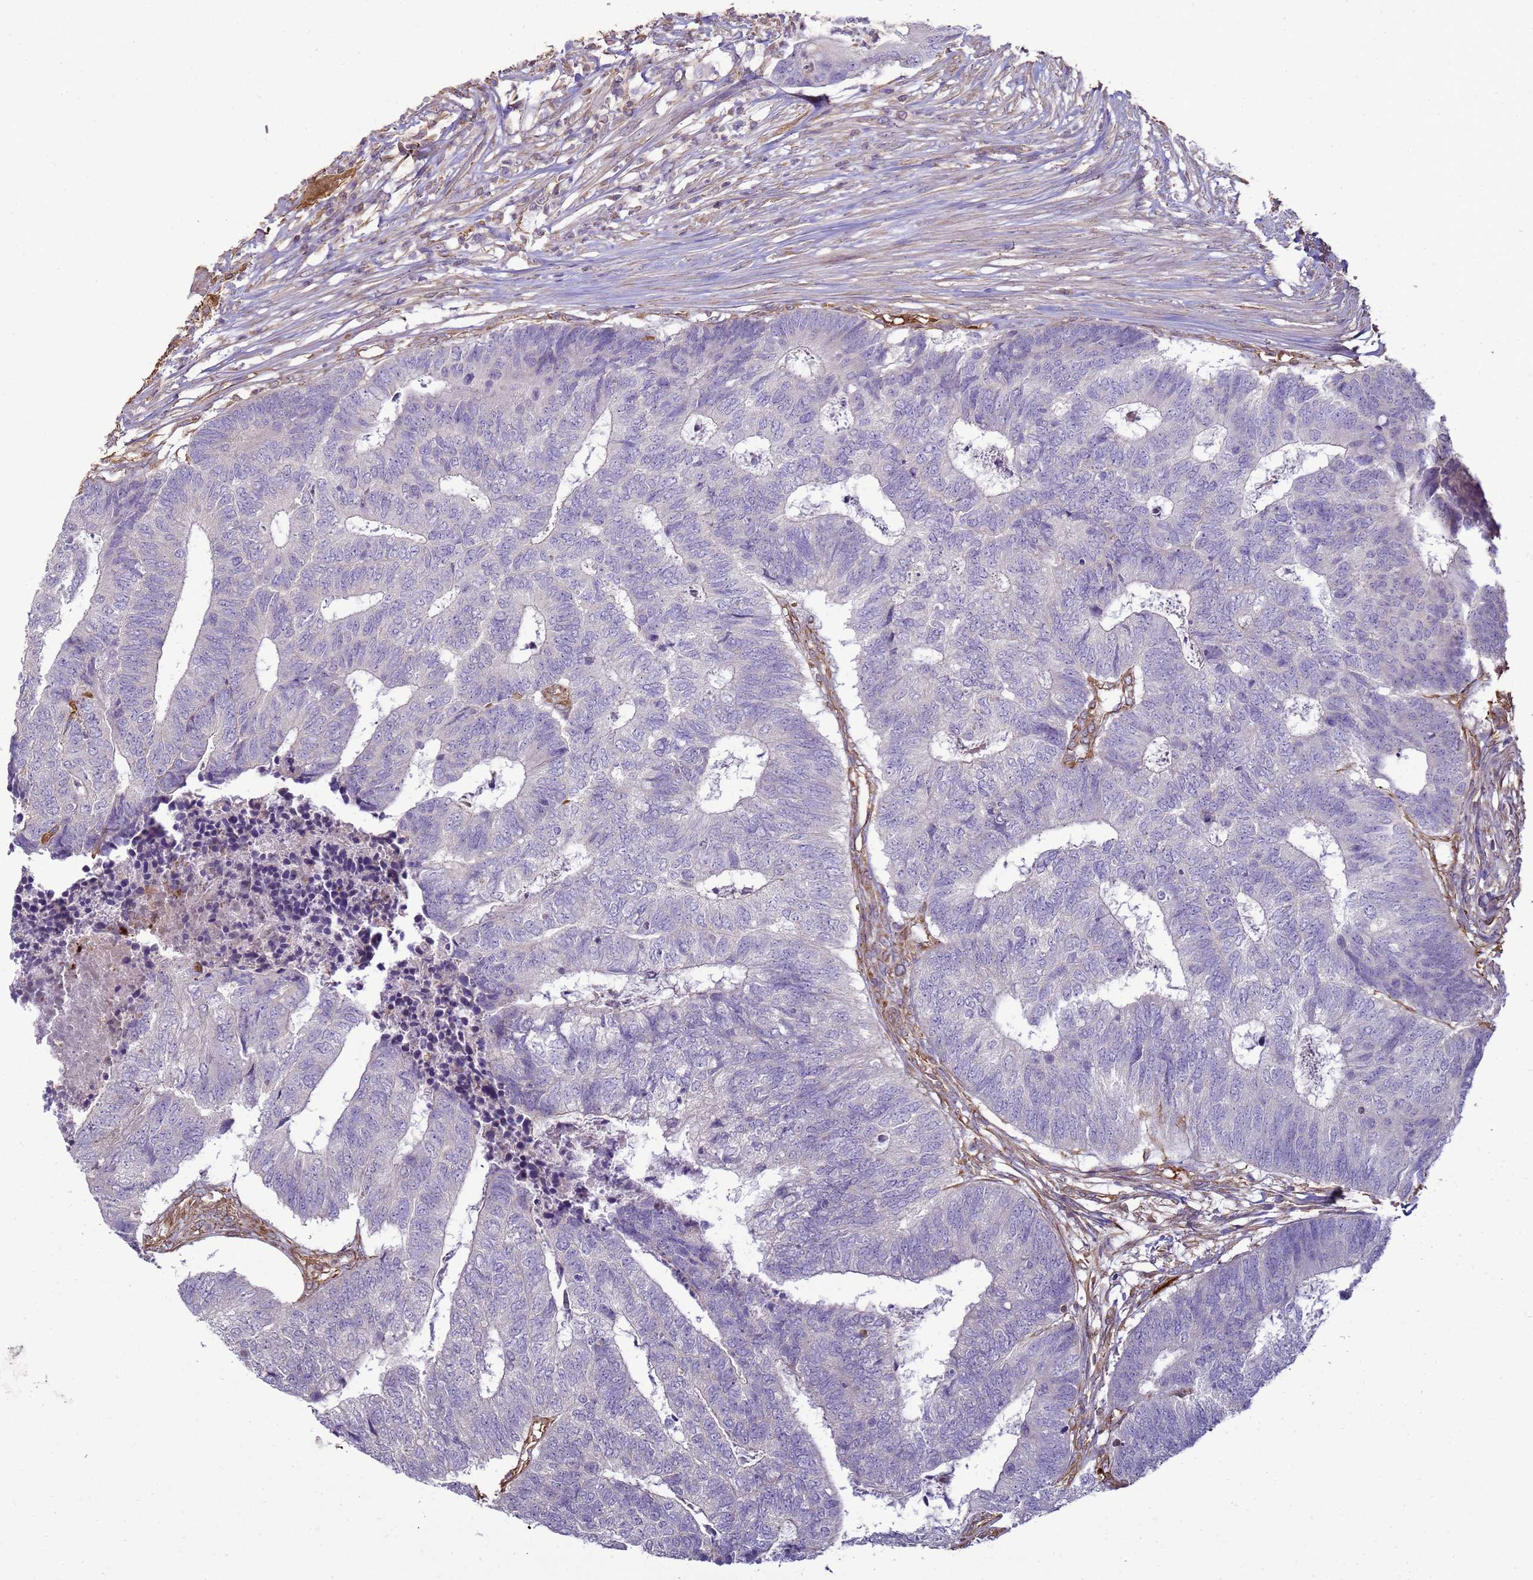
{"staining": {"intensity": "negative", "quantity": "none", "location": "none"}, "tissue": "colorectal cancer", "cell_type": "Tumor cells", "image_type": "cancer", "snomed": [{"axis": "morphology", "description": "Adenocarcinoma, NOS"}, {"axis": "topography", "description": "Colon"}], "caption": "Image shows no significant protein expression in tumor cells of colorectal adenocarcinoma.", "gene": "SGIP1", "patient": {"sex": "female", "age": 67}}